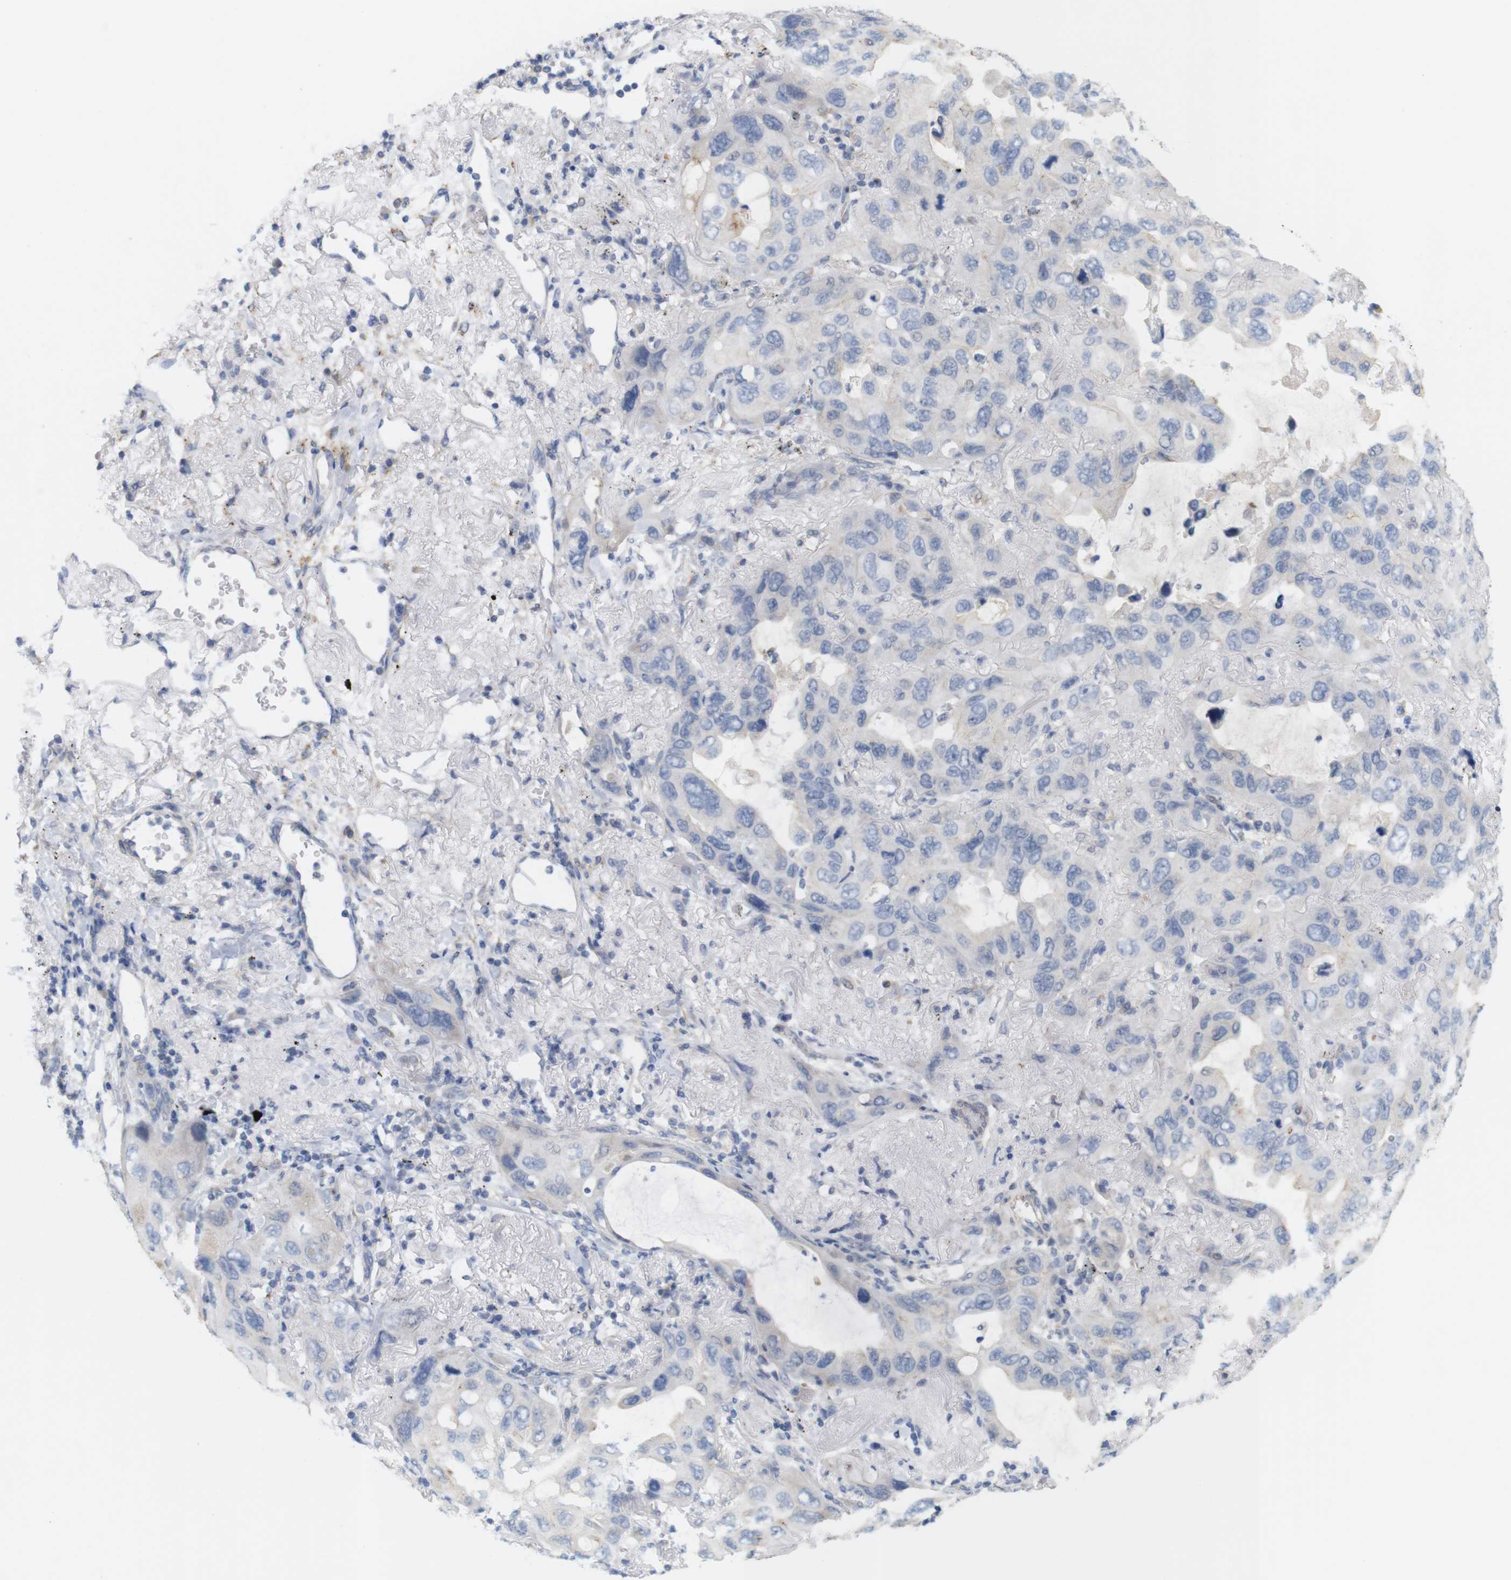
{"staining": {"intensity": "negative", "quantity": "none", "location": "none"}, "tissue": "lung cancer", "cell_type": "Tumor cells", "image_type": "cancer", "snomed": [{"axis": "morphology", "description": "Squamous cell carcinoma, NOS"}, {"axis": "topography", "description": "Lung"}], "caption": "The immunohistochemistry photomicrograph has no significant expression in tumor cells of lung cancer tissue. (IHC, brightfield microscopy, high magnification).", "gene": "ITPR1", "patient": {"sex": "female", "age": 73}}